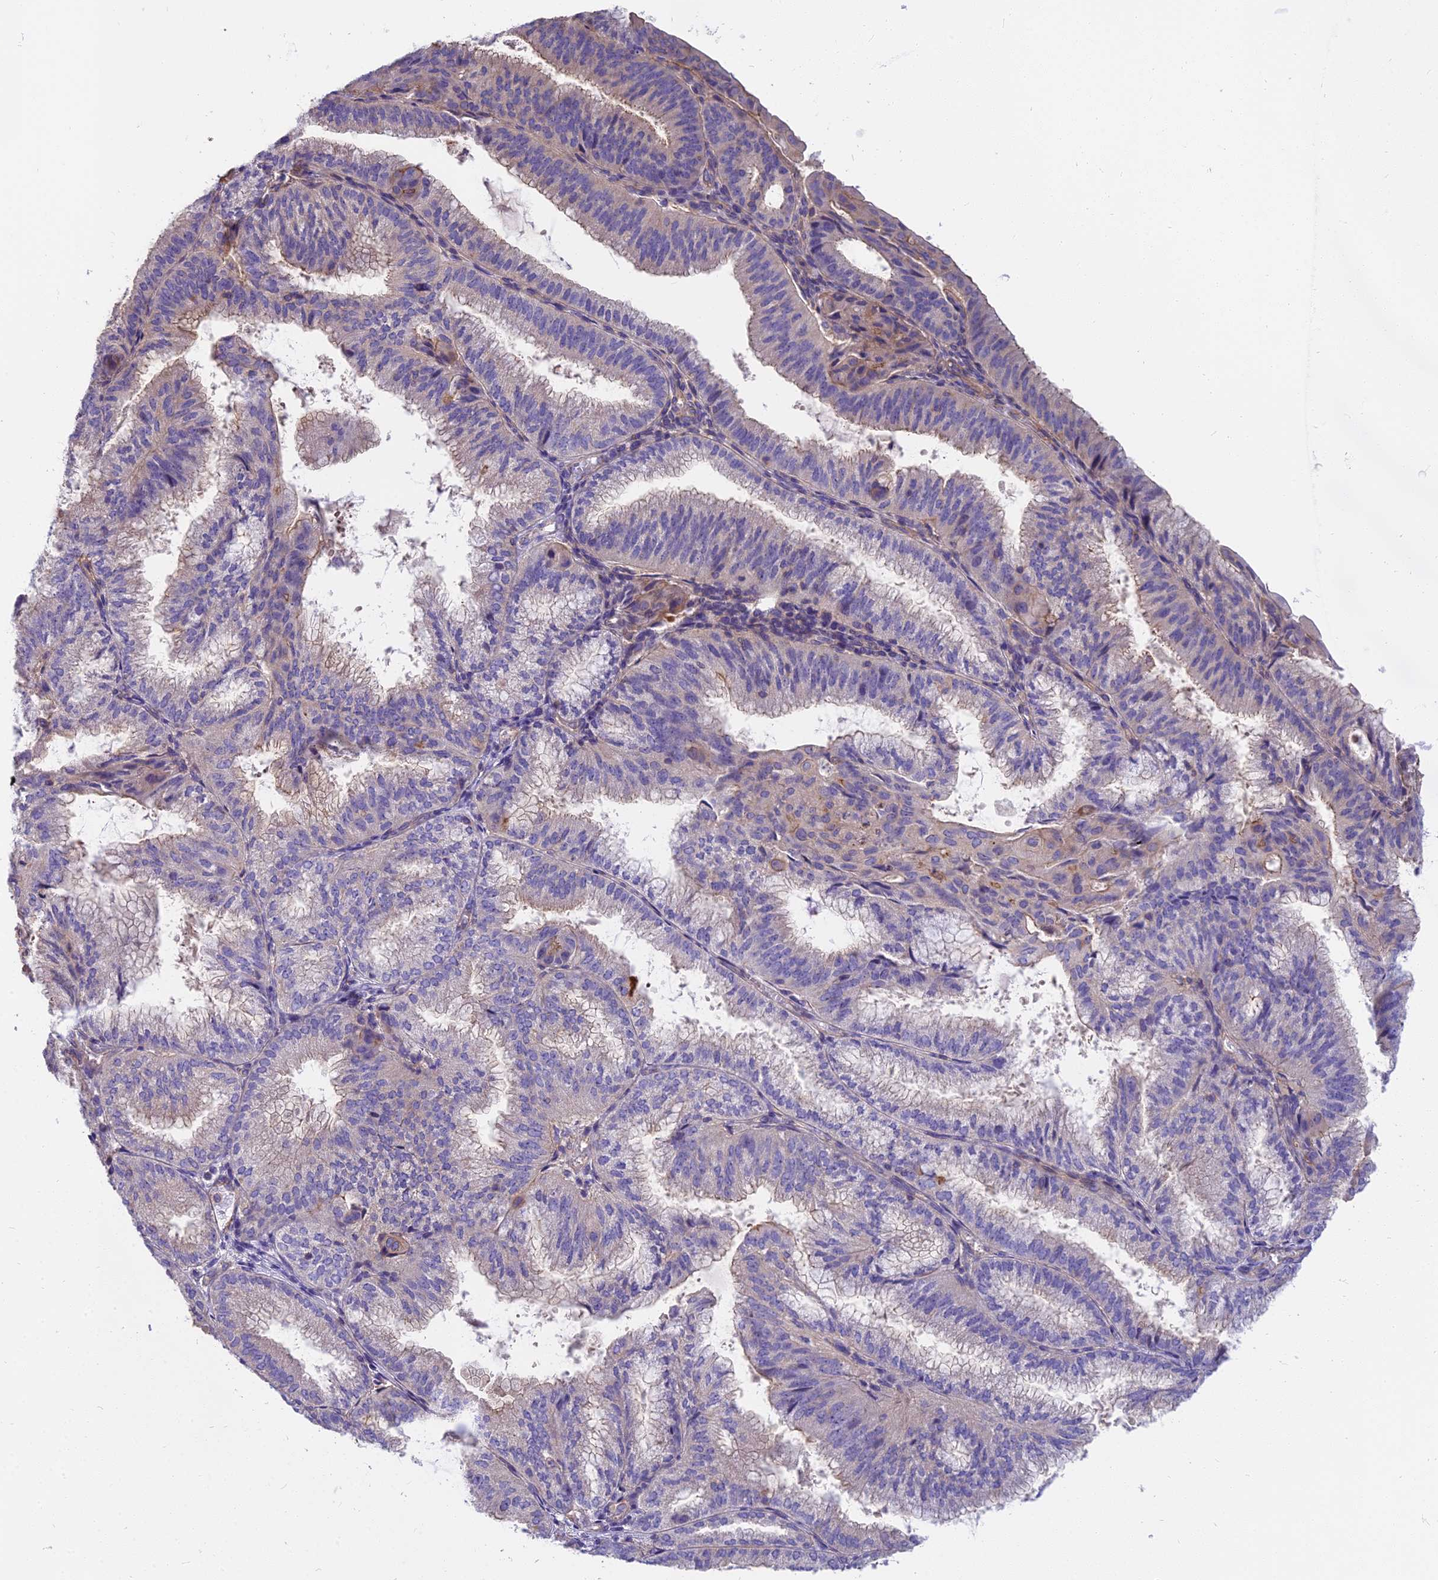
{"staining": {"intensity": "weak", "quantity": "<25%", "location": "cytoplasmic/membranous"}, "tissue": "endometrial cancer", "cell_type": "Tumor cells", "image_type": "cancer", "snomed": [{"axis": "morphology", "description": "Adenocarcinoma, NOS"}, {"axis": "topography", "description": "Endometrium"}], "caption": "Immunohistochemical staining of endometrial cancer demonstrates no significant staining in tumor cells.", "gene": "HLA-DOA", "patient": {"sex": "female", "age": 49}}